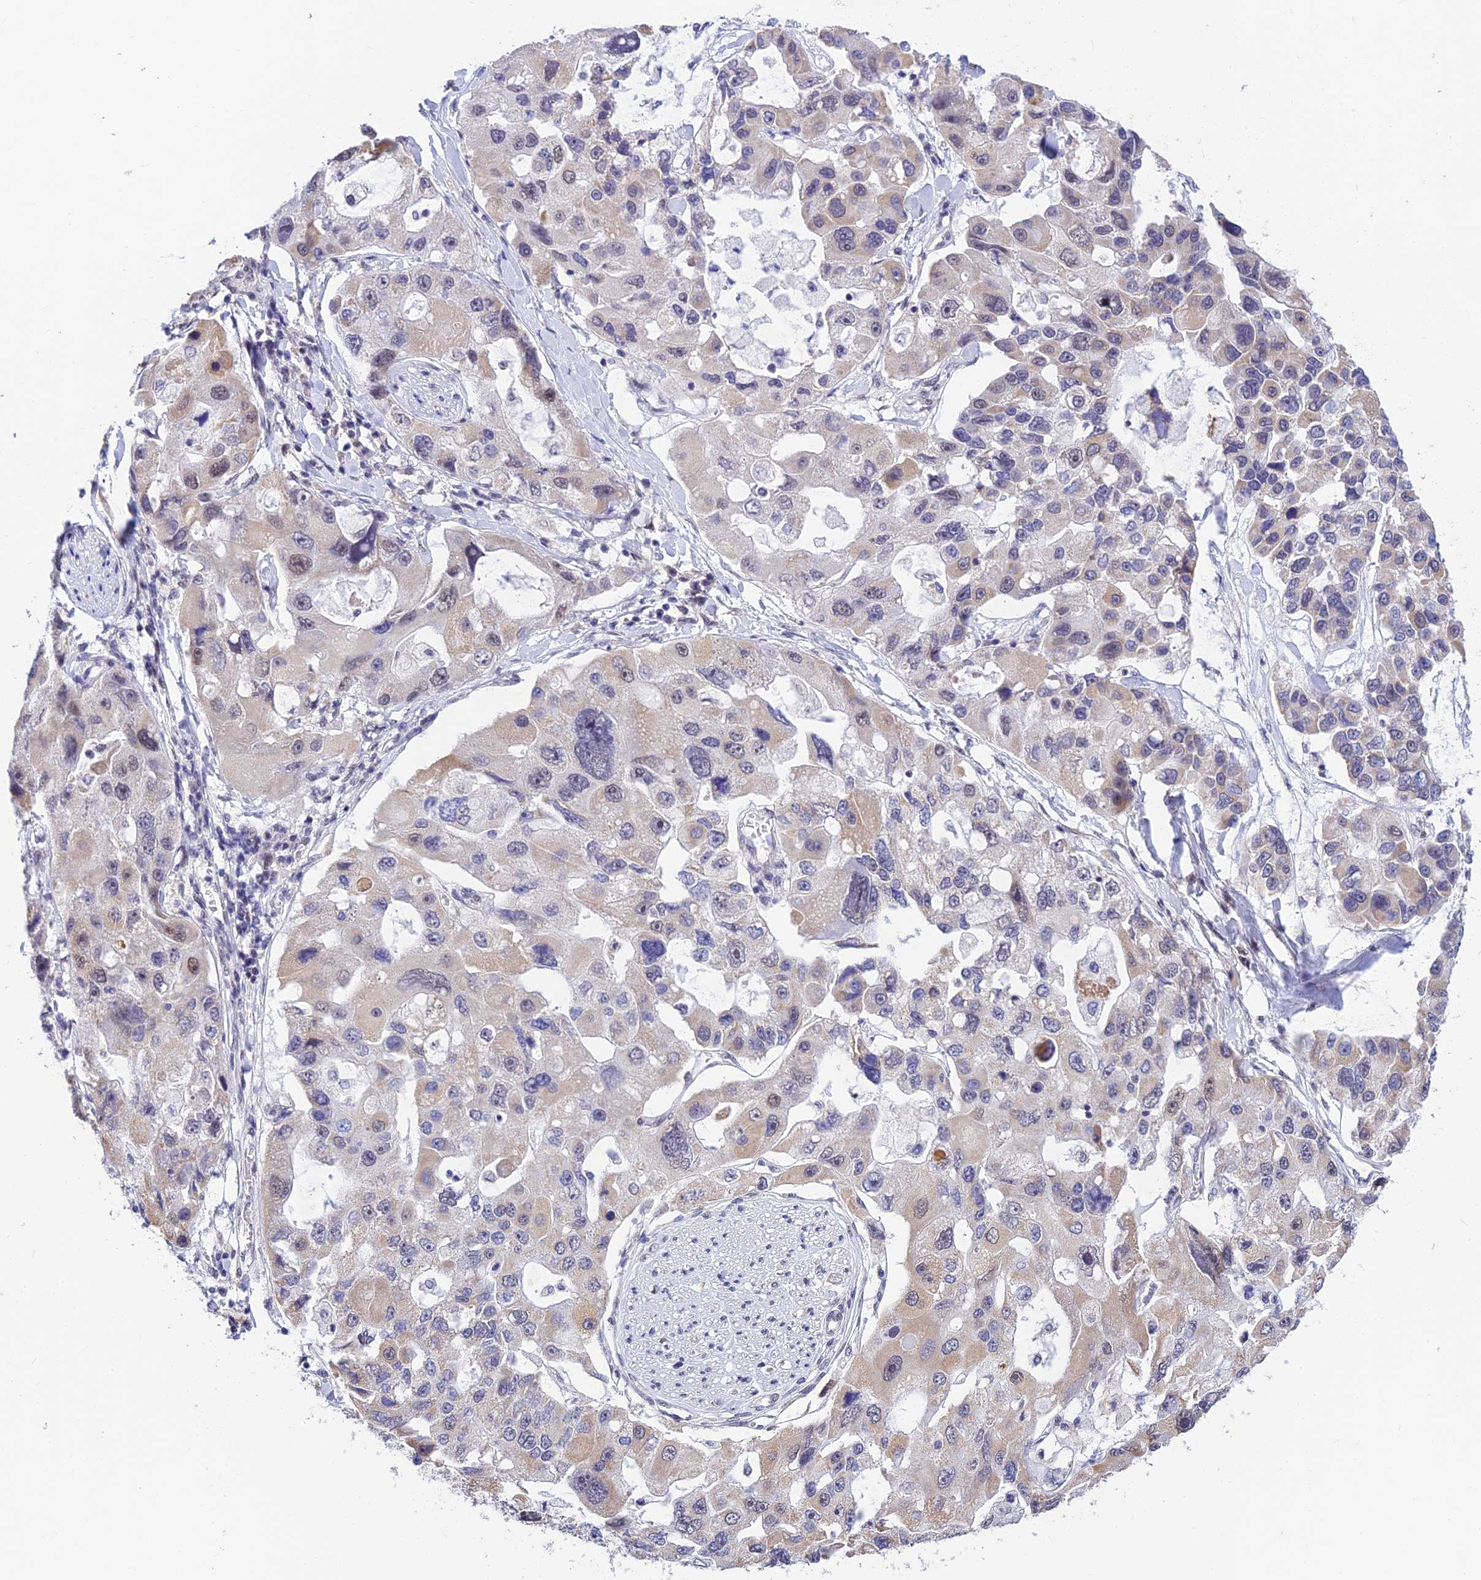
{"staining": {"intensity": "weak", "quantity": "<25%", "location": "cytoplasmic/membranous"}, "tissue": "lung cancer", "cell_type": "Tumor cells", "image_type": "cancer", "snomed": [{"axis": "morphology", "description": "Adenocarcinoma, NOS"}, {"axis": "topography", "description": "Lung"}], "caption": "Tumor cells show no significant protein positivity in lung adenocarcinoma. (DAB (3,3'-diaminobenzidine) immunohistochemistry (IHC) with hematoxylin counter stain).", "gene": "C2orf49", "patient": {"sex": "female", "age": 54}}